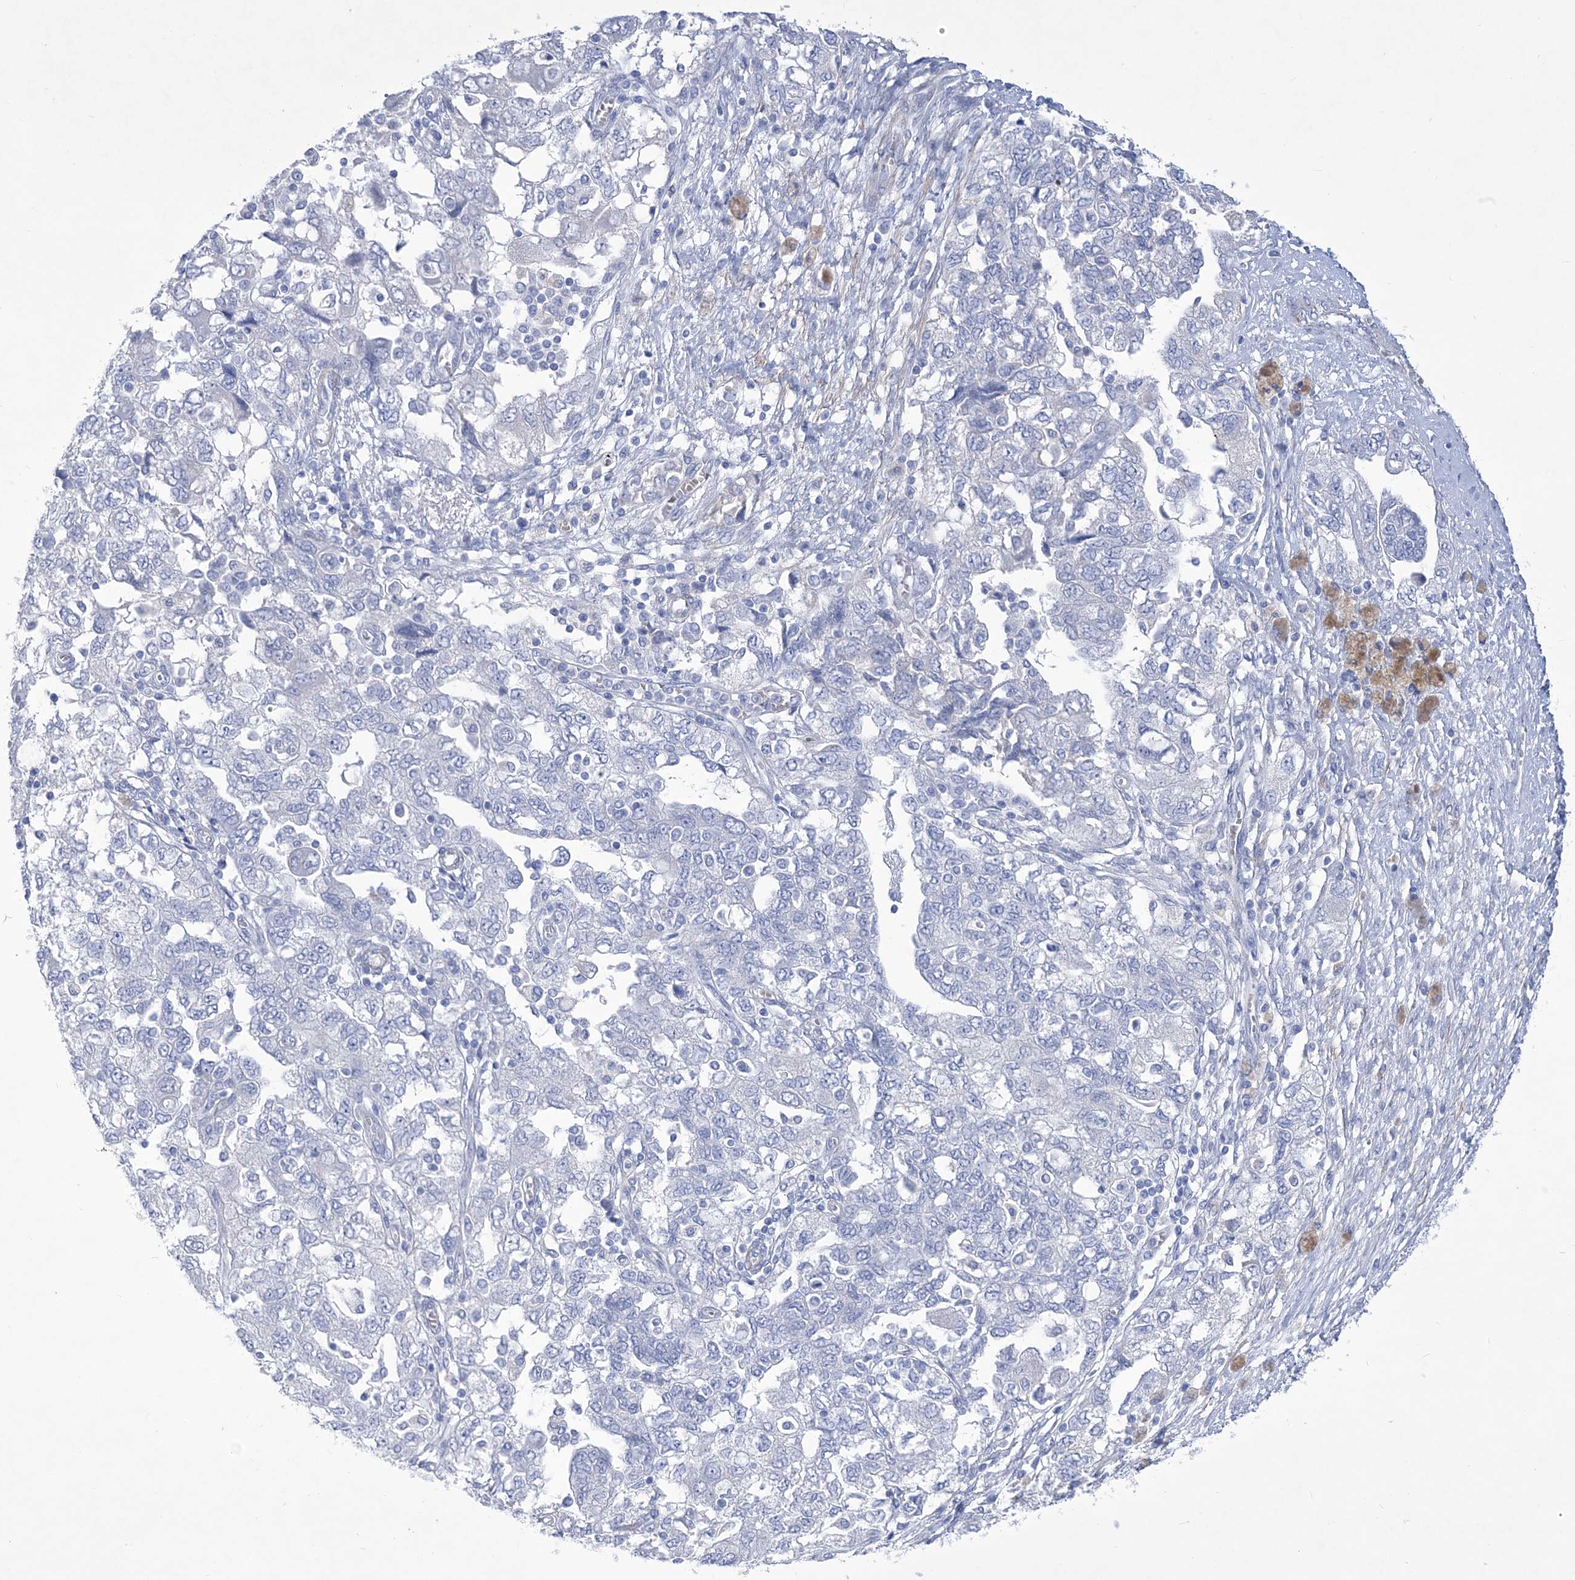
{"staining": {"intensity": "negative", "quantity": "none", "location": "none"}, "tissue": "ovarian cancer", "cell_type": "Tumor cells", "image_type": "cancer", "snomed": [{"axis": "morphology", "description": "Carcinoma, NOS"}, {"axis": "morphology", "description": "Cystadenocarcinoma, serous, NOS"}, {"axis": "topography", "description": "Ovary"}], "caption": "Carcinoma (ovarian) was stained to show a protein in brown. There is no significant expression in tumor cells.", "gene": "WDR74", "patient": {"sex": "female", "age": 69}}